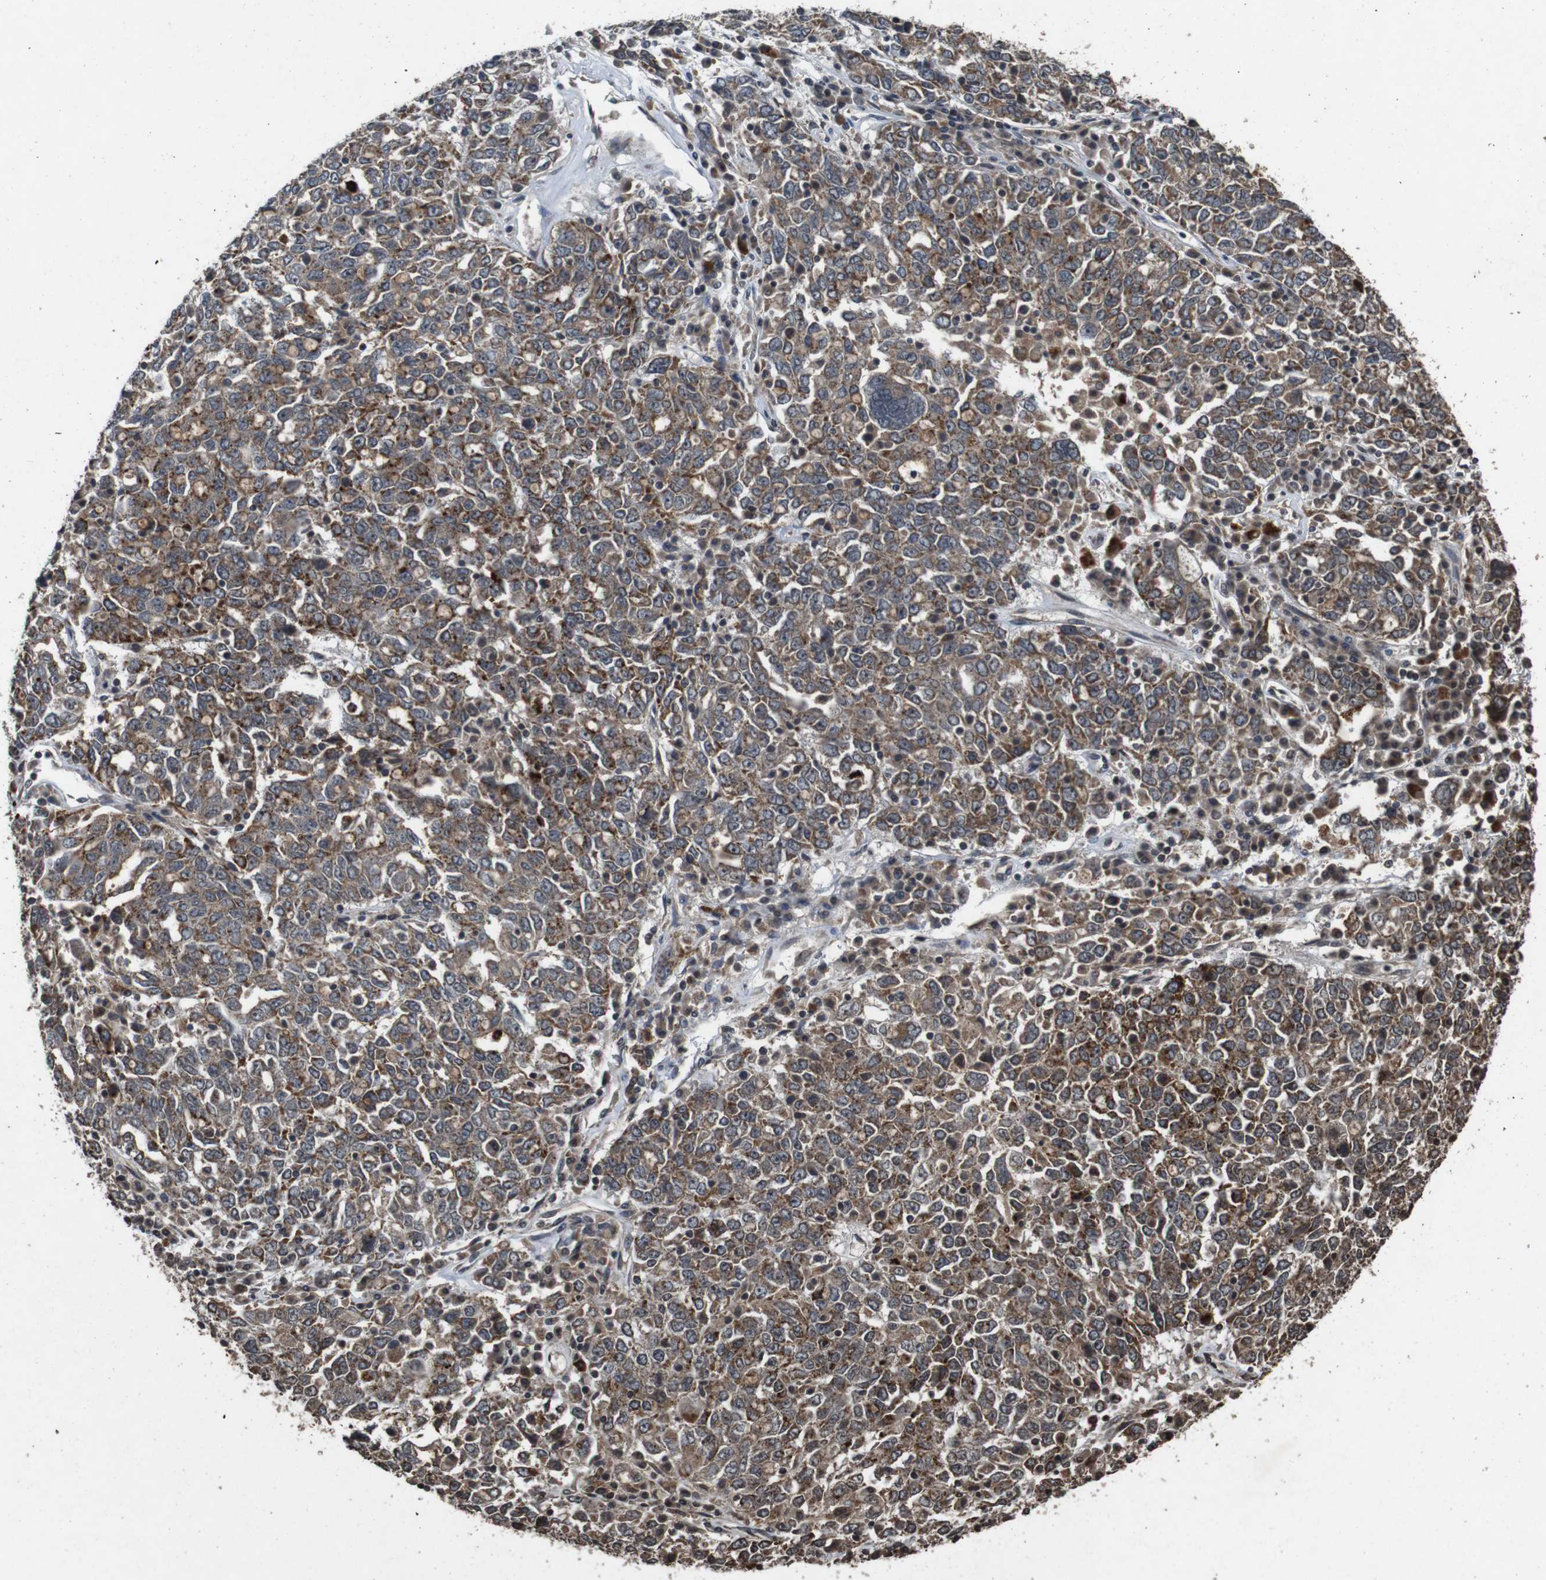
{"staining": {"intensity": "moderate", "quantity": ">75%", "location": "cytoplasmic/membranous"}, "tissue": "ovarian cancer", "cell_type": "Tumor cells", "image_type": "cancer", "snomed": [{"axis": "morphology", "description": "Carcinoma, endometroid"}, {"axis": "topography", "description": "Ovary"}], "caption": "The micrograph demonstrates staining of ovarian cancer, revealing moderate cytoplasmic/membranous protein positivity (brown color) within tumor cells.", "gene": "SORL1", "patient": {"sex": "female", "age": 62}}